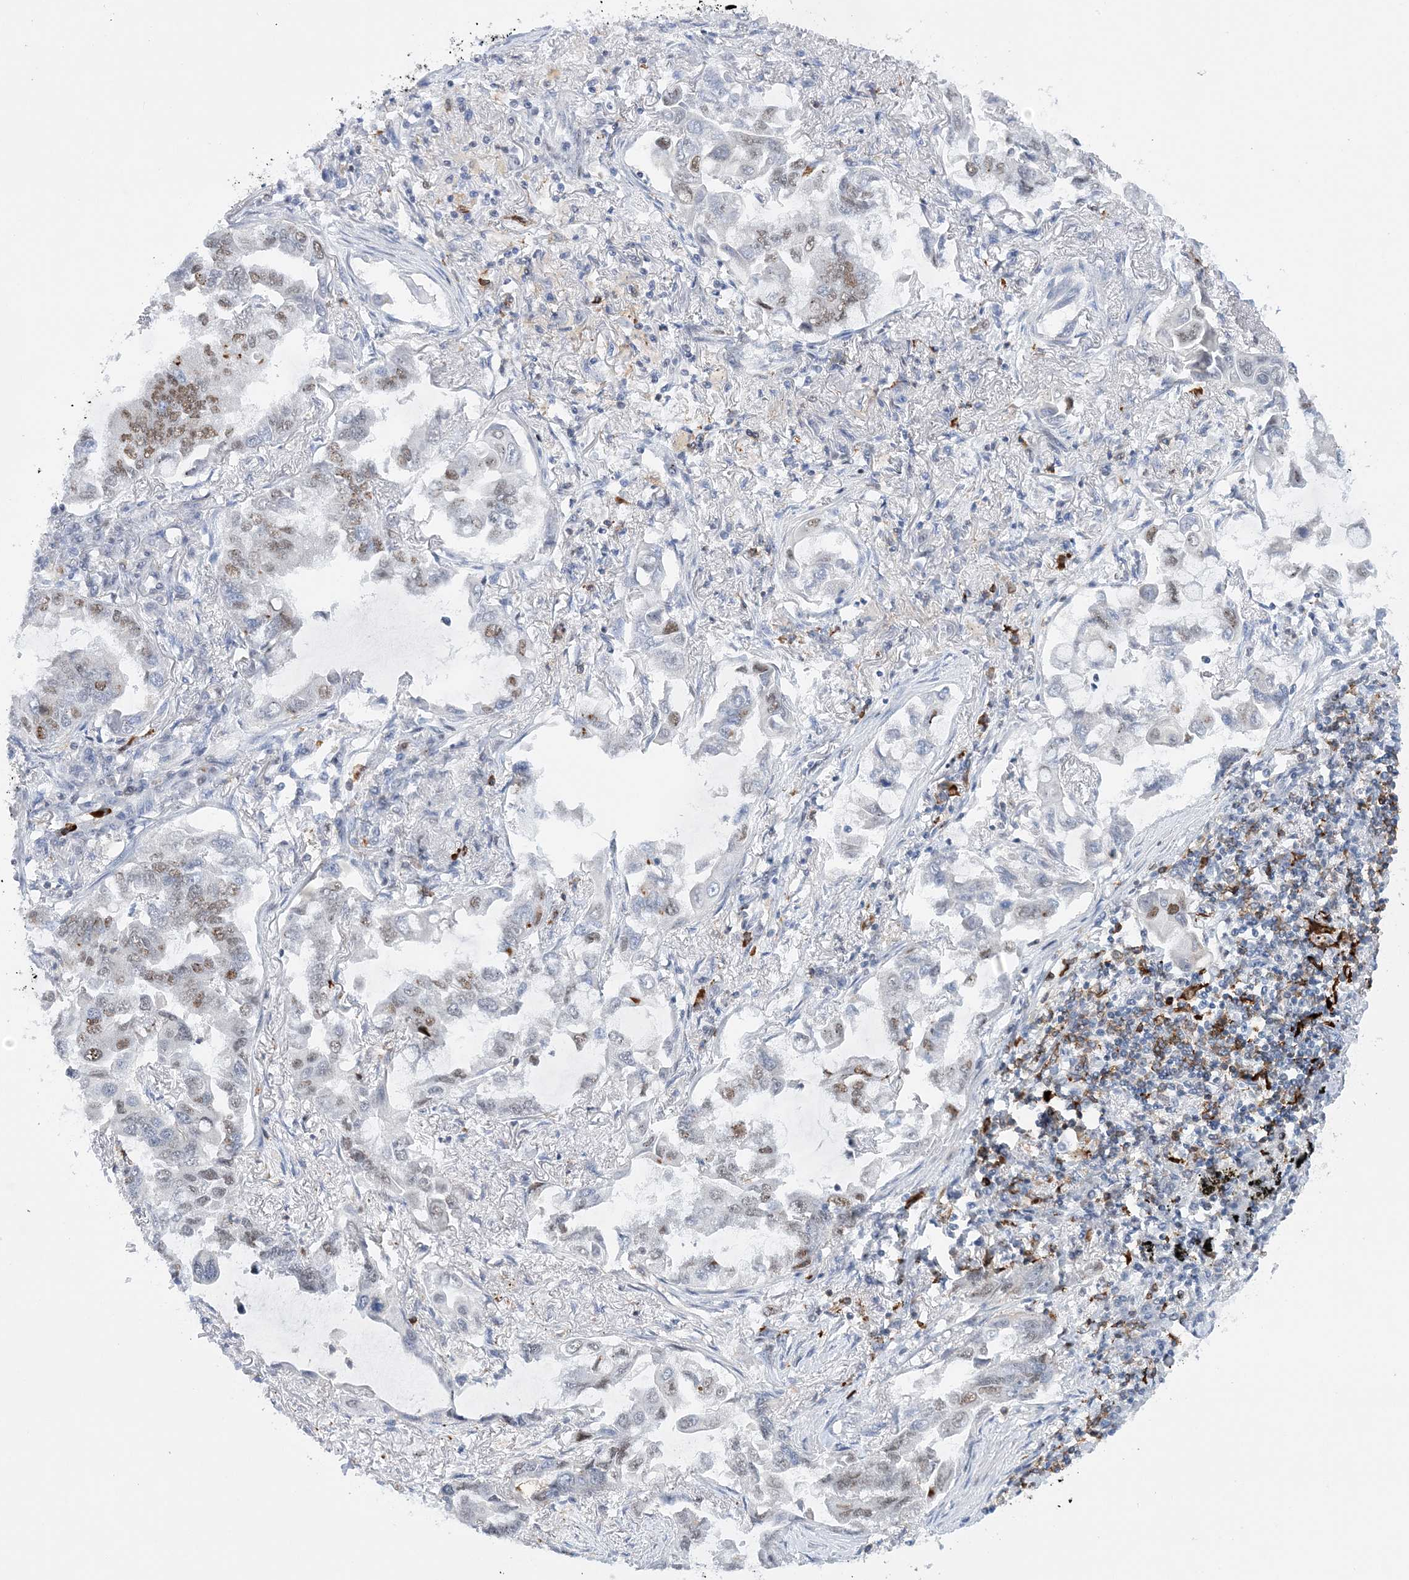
{"staining": {"intensity": "weak", "quantity": "25%-75%", "location": "nuclear"}, "tissue": "lung cancer", "cell_type": "Tumor cells", "image_type": "cancer", "snomed": [{"axis": "morphology", "description": "Adenocarcinoma, NOS"}, {"axis": "topography", "description": "Lung"}], "caption": "Lung cancer (adenocarcinoma) tissue displays weak nuclear staining in approximately 25%-75% of tumor cells, visualized by immunohistochemistry. (brown staining indicates protein expression, while blue staining denotes nuclei).", "gene": "PRMT9", "patient": {"sex": "male", "age": 64}}